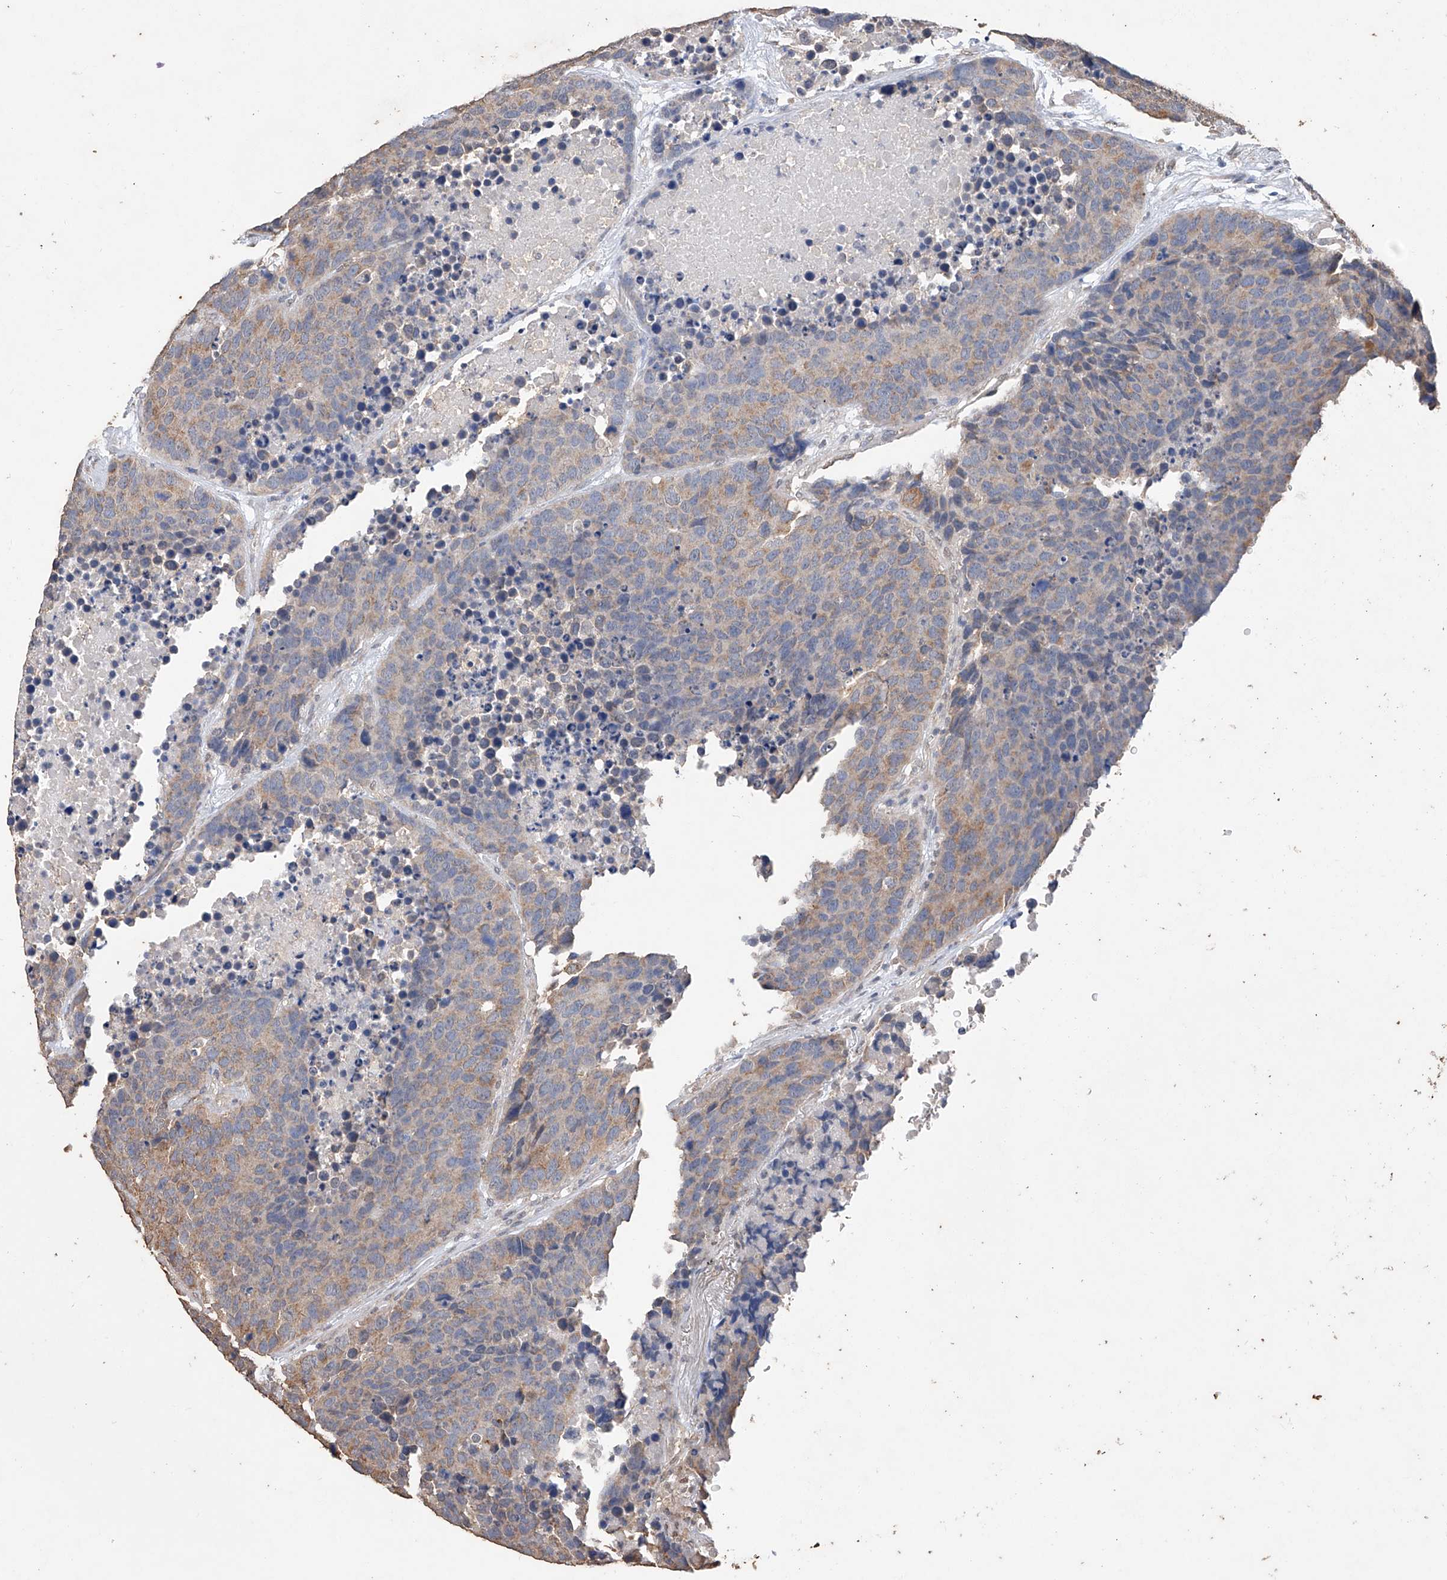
{"staining": {"intensity": "weak", "quantity": ">75%", "location": "cytoplasmic/membranous"}, "tissue": "carcinoid", "cell_type": "Tumor cells", "image_type": "cancer", "snomed": [{"axis": "morphology", "description": "Carcinoid, malignant, NOS"}, {"axis": "topography", "description": "Lung"}], "caption": "Brown immunohistochemical staining in human carcinoid displays weak cytoplasmic/membranous staining in approximately >75% of tumor cells. Using DAB (3,3'-diaminobenzidine) (brown) and hematoxylin (blue) stains, captured at high magnification using brightfield microscopy.", "gene": "CERS4", "patient": {"sex": "male", "age": 60}}